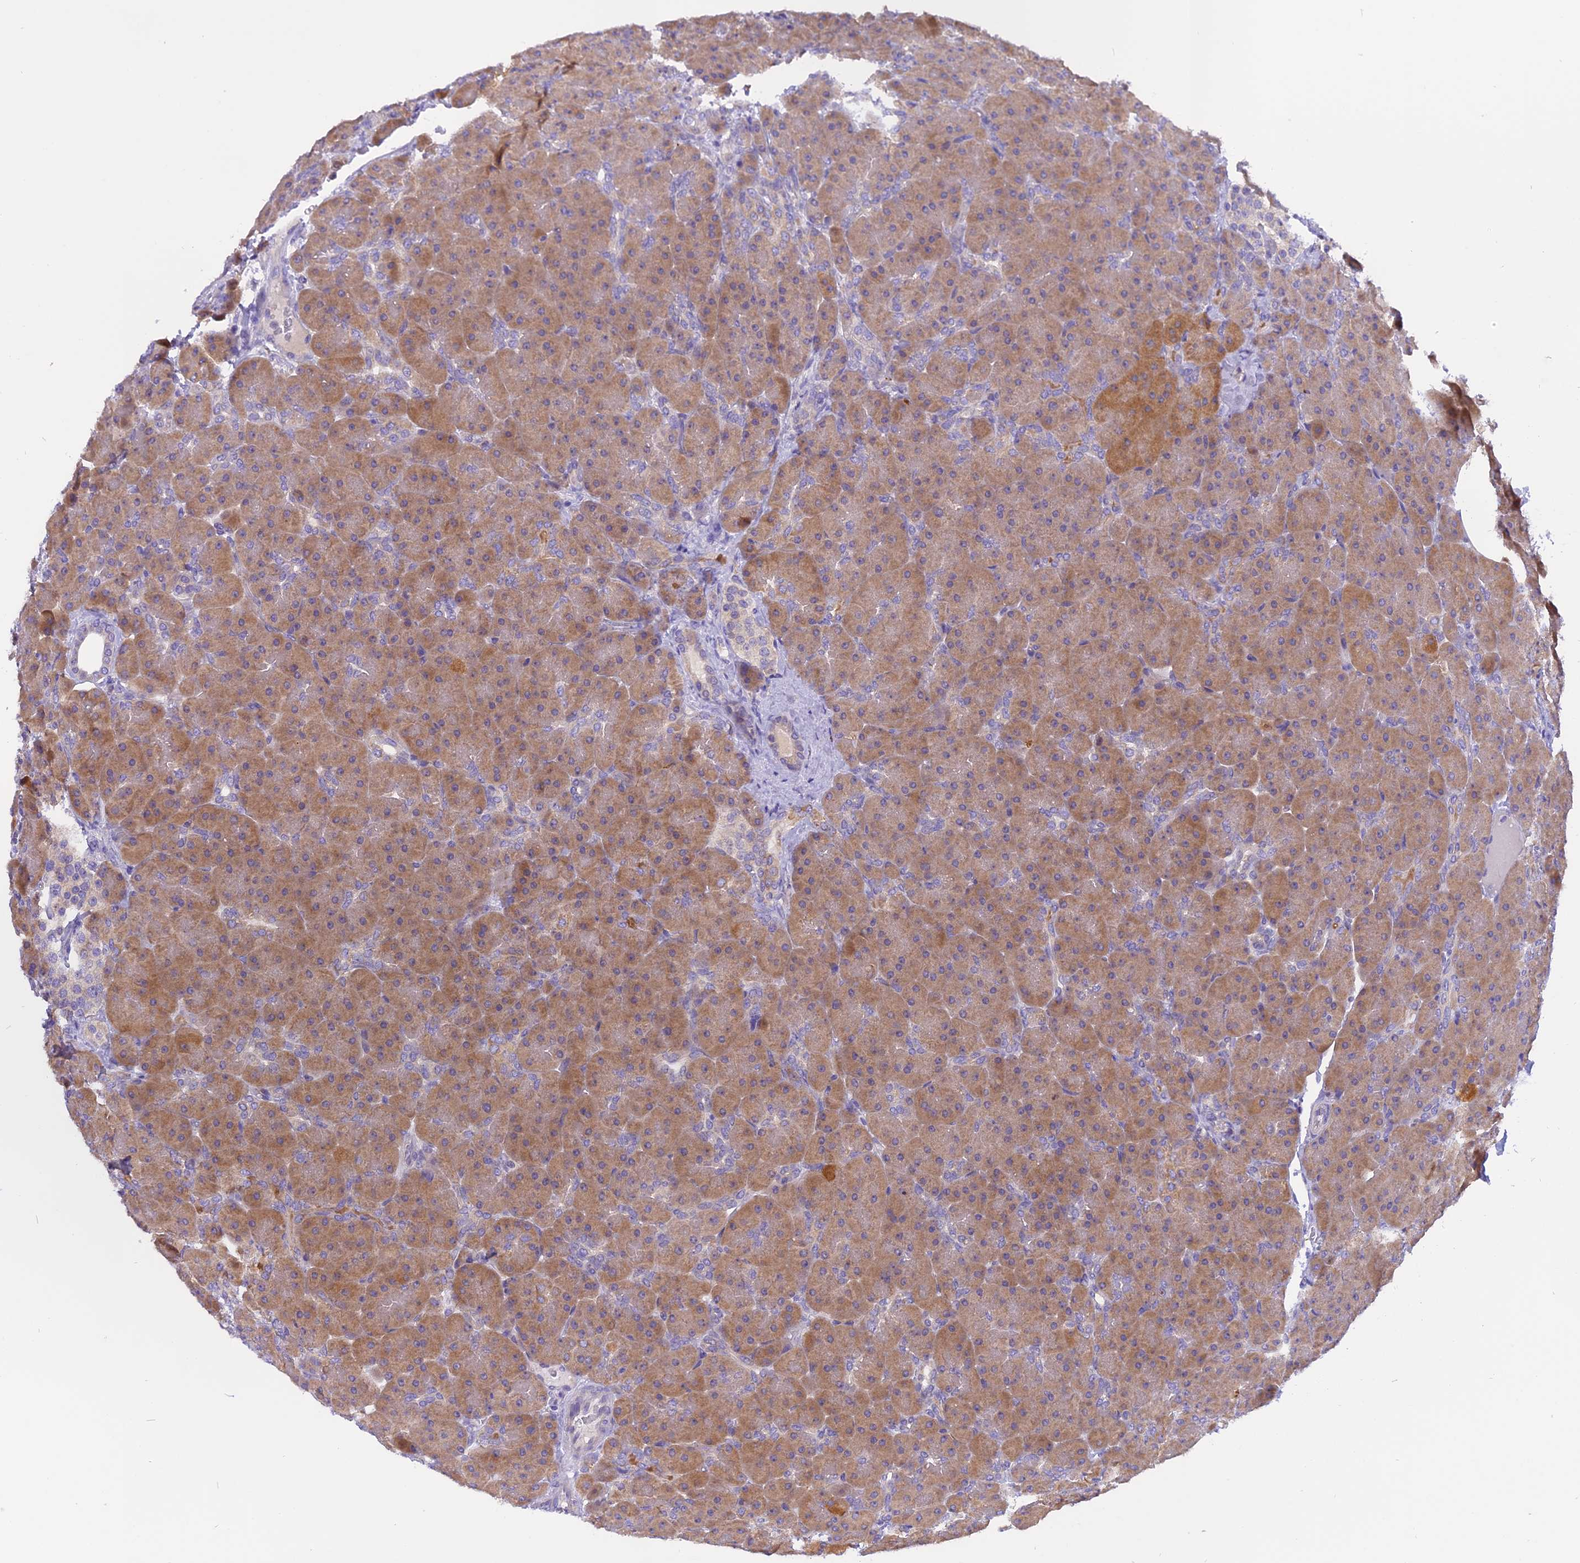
{"staining": {"intensity": "moderate", "quantity": ">75%", "location": "cytoplasmic/membranous"}, "tissue": "pancreas", "cell_type": "Exocrine glandular cells", "image_type": "normal", "snomed": [{"axis": "morphology", "description": "Normal tissue, NOS"}, {"axis": "topography", "description": "Pancreas"}], "caption": "The photomicrograph reveals immunohistochemical staining of benign pancreas. There is moderate cytoplasmic/membranous staining is identified in about >75% of exocrine glandular cells.", "gene": "TRIM3", "patient": {"sex": "male", "age": 66}}